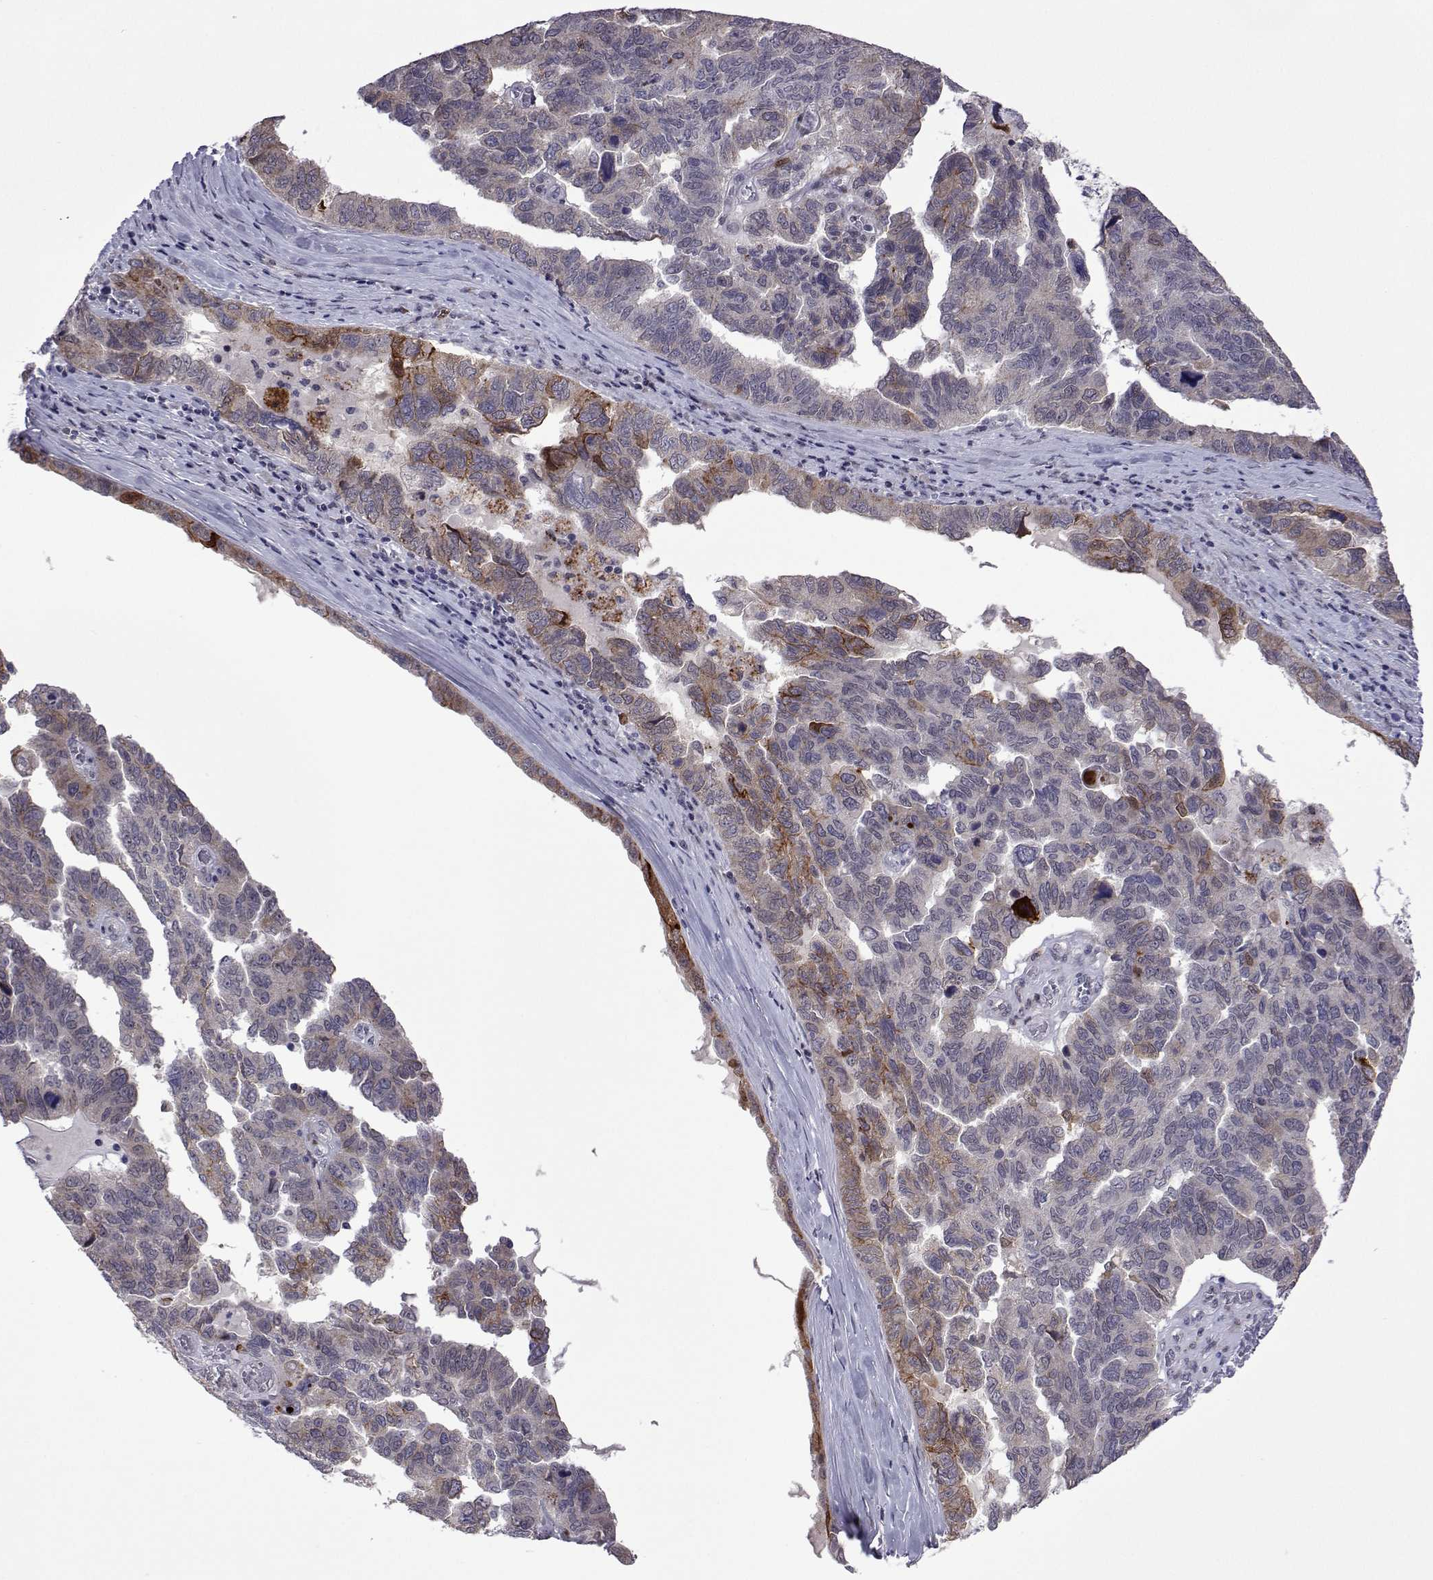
{"staining": {"intensity": "moderate", "quantity": "<25%", "location": "cytoplasmic/membranous"}, "tissue": "ovarian cancer", "cell_type": "Tumor cells", "image_type": "cancer", "snomed": [{"axis": "morphology", "description": "Cystadenocarcinoma, serous, NOS"}, {"axis": "topography", "description": "Ovary"}], "caption": "Protein staining demonstrates moderate cytoplasmic/membranous expression in approximately <25% of tumor cells in ovarian cancer (serous cystadenocarcinoma).", "gene": "EFCAB3", "patient": {"sex": "female", "age": 64}}